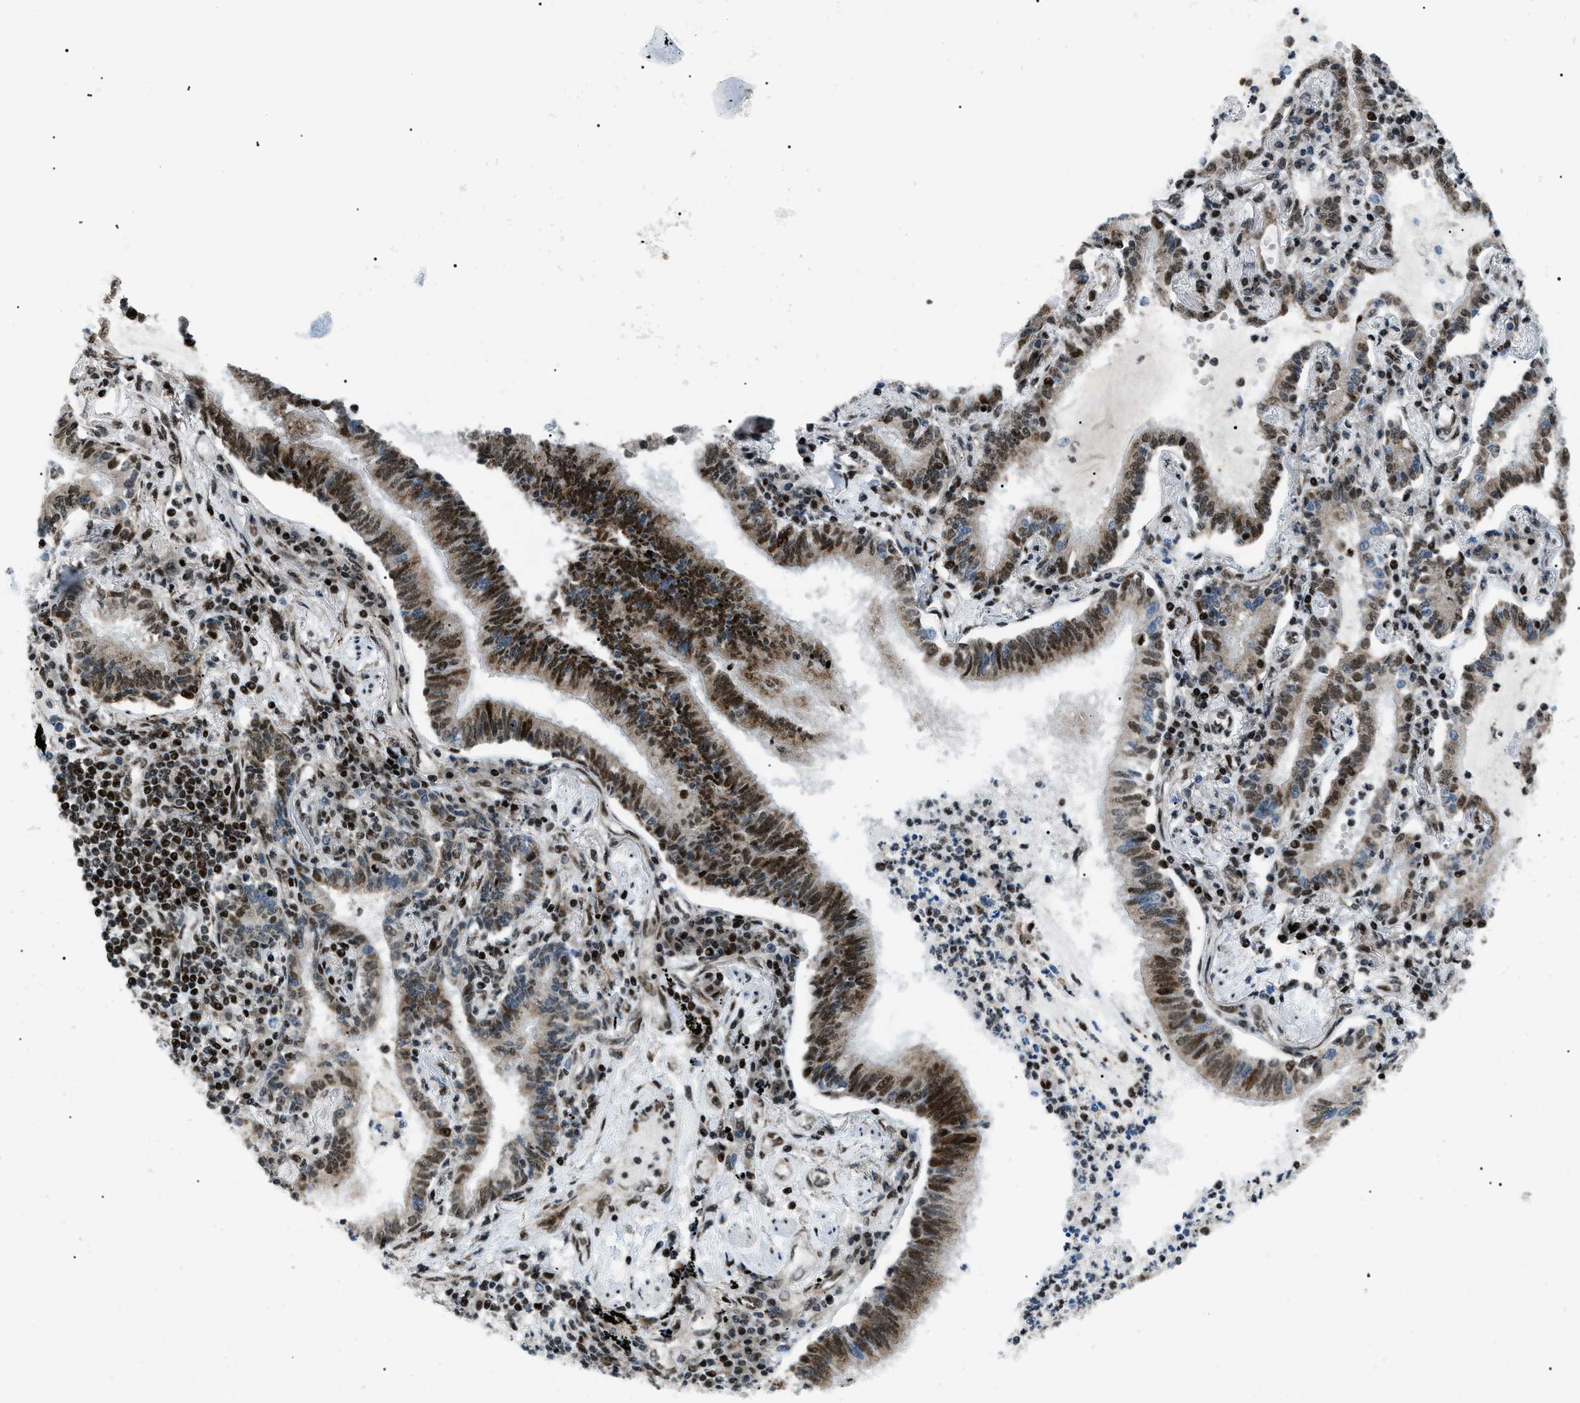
{"staining": {"intensity": "strong", "quantity": "25%-75%", "location": "nuclear"}, "tissue": "lung cancer", "cell_type": "Tumor cells", "image_type": "cancer", "snomed": [{"axis": "morphology", "description": "Normal tissue, NOS"}, {"axis": "morphology", "description": "Adenocarcinoma, NOS"}, {"axis": "topography", "description": "Bronchus"}, {"axis": "topography", "description": "Lung"}], "caption": "Immunohistochemical staining of adenocarcinoma (lung) displays strong nuclear protein staining in about 25%-75% of tumor cells.", "gene": "HNRNPK", "patient": {"sex": "female", "age": 70}}